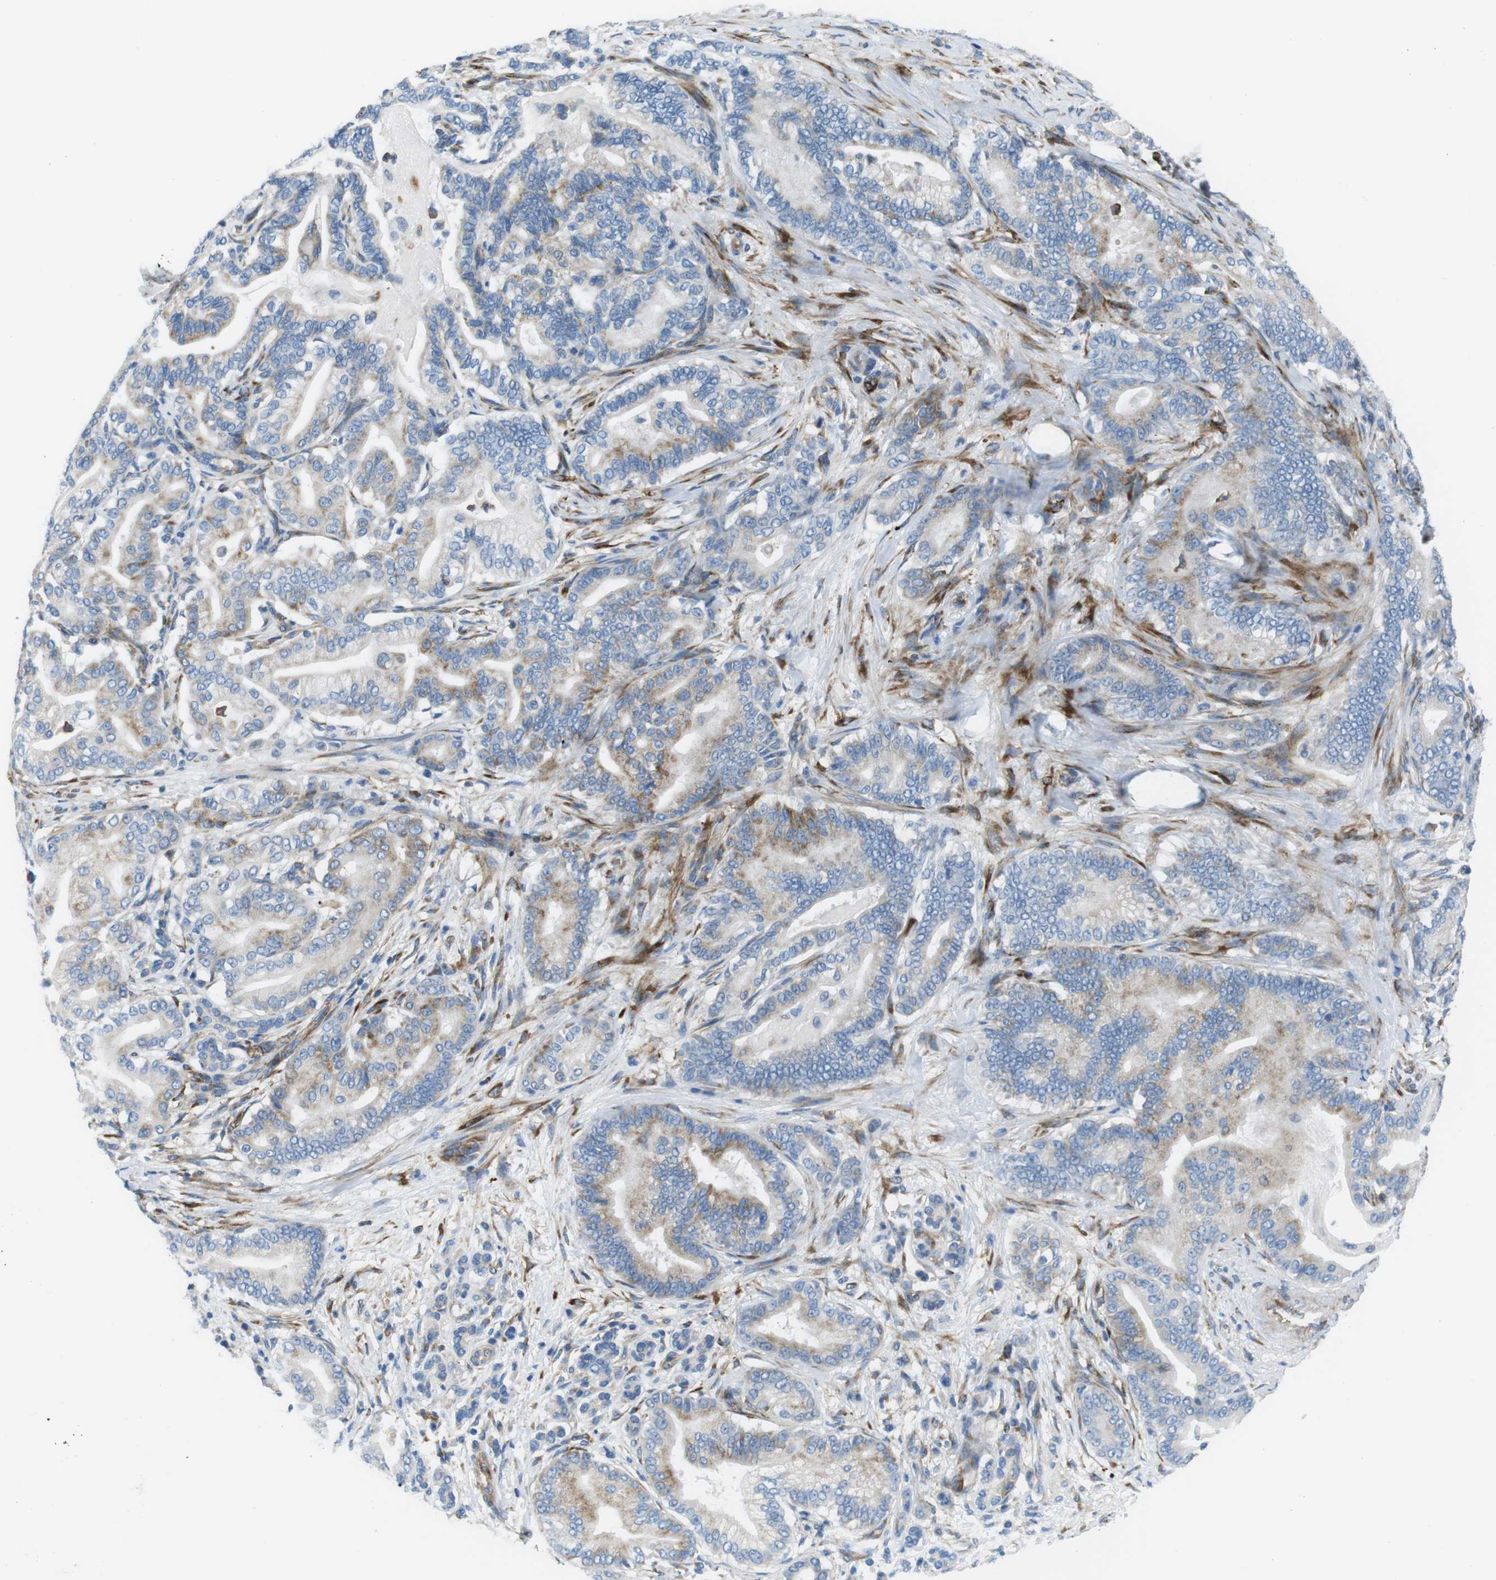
{"staining": {"intensity": "weak", "quantity": "25%-75%", "location": "cytoplasmic/membranous"}, "tissue": "pancreatic cancer", "cell_type": "Tumor cells", "image_type": "cancer", "snomed": [{"axis": "morphology", "description": "Normal tissue, NOS"}, {"axis": "morphology", "description": "Adenocarcinoma, NOS"}, {"axis": "topography", "description": "Pancreas"}], "caption": "Immunohistochemical staining of human adenocarcinoma (pancreatic) shows low levels of weak cytoplasmic/membranous expression in about 25%-75% of tumor cells.", "gene": "EMP2", "patient": {"sex": "male", "age": 63}}